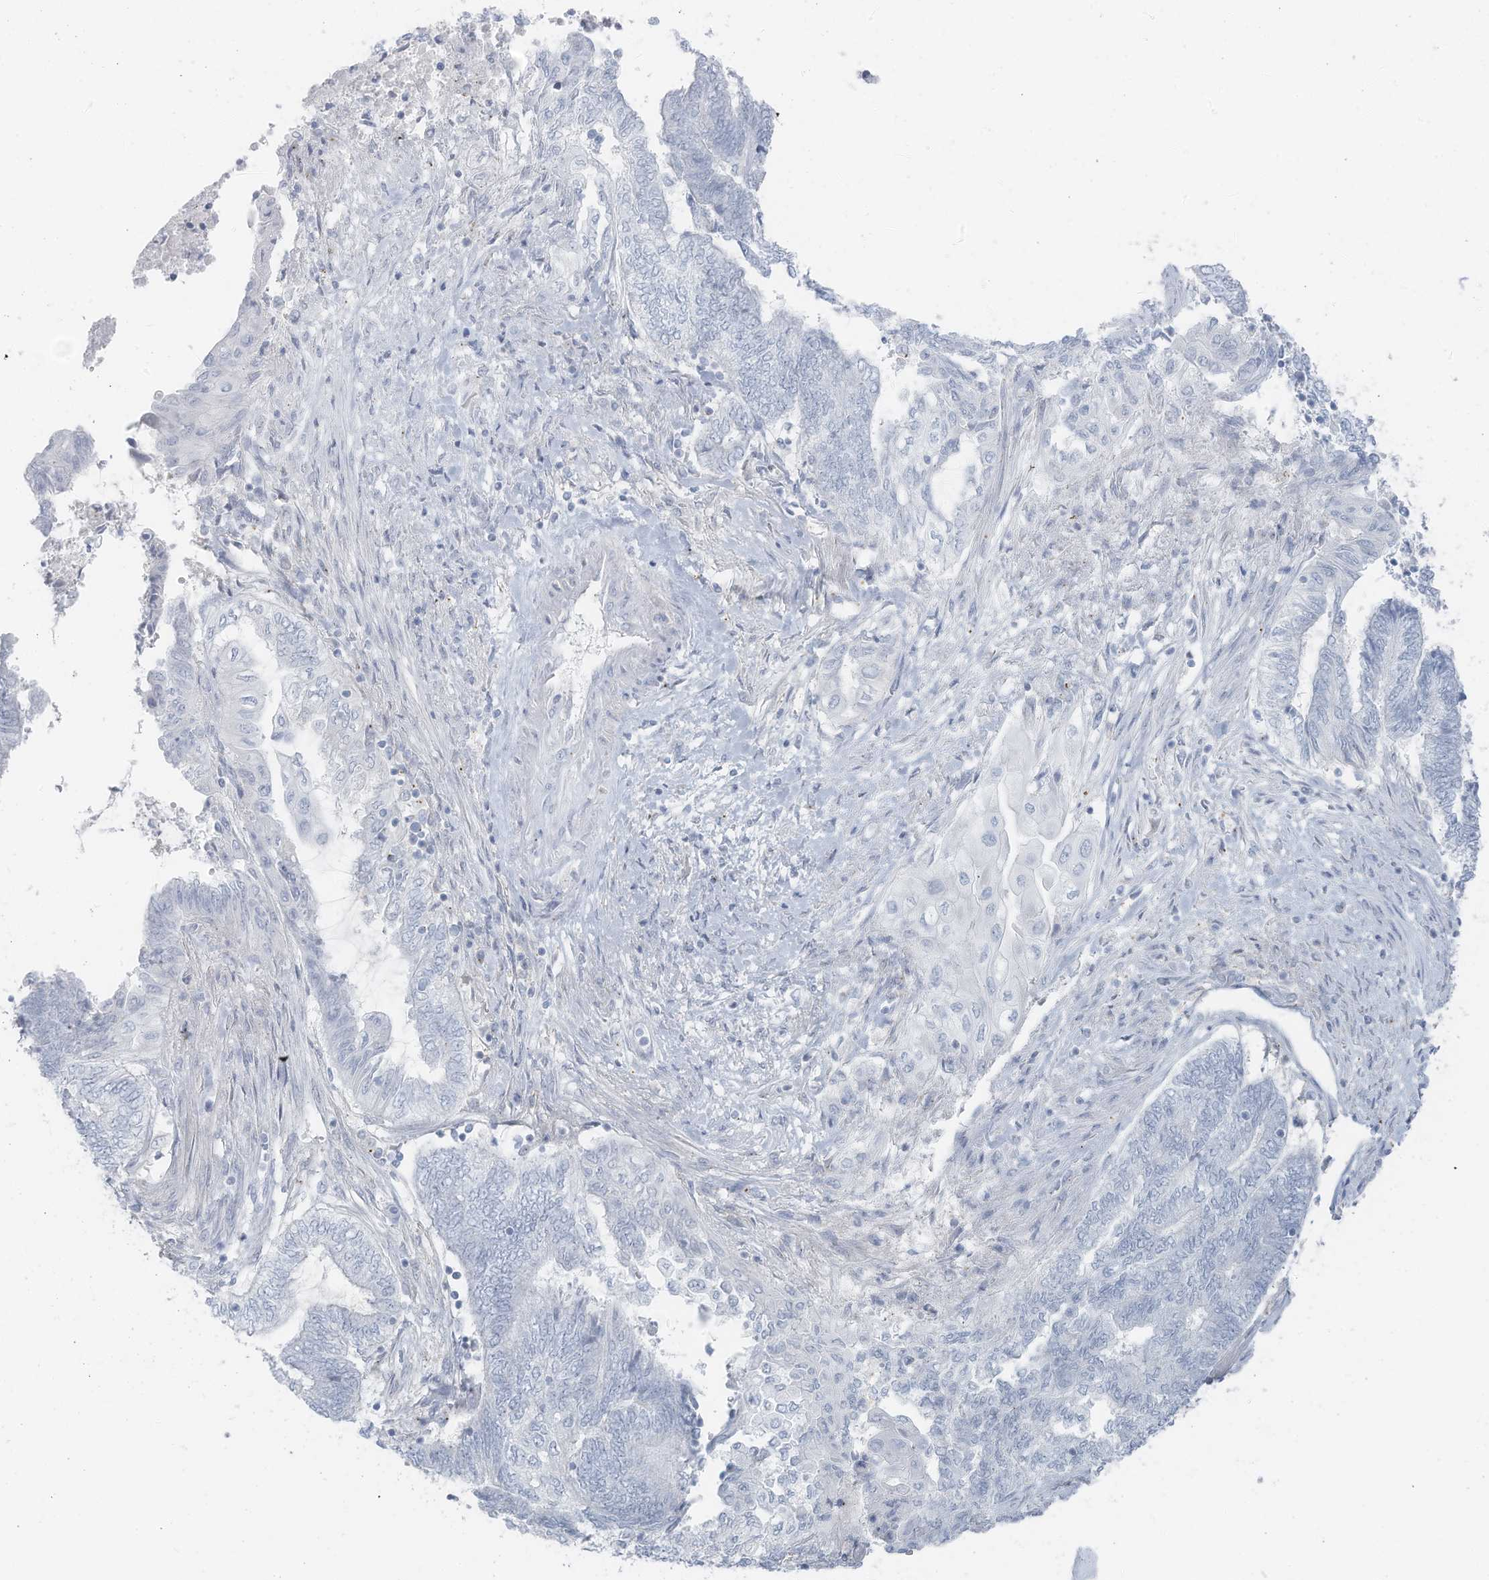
{"staining": {"intensity": "negative", "quantity": "none", "location": "none"}, "tissue": "endometrial cancer", "cell_type": "Tumor cells", "image_type": "cancer", "snomed": [{"axis": "morphology", "description": "Adenocarcinoma, NOS"}, {"axis": "topography", "description": "Uterus"}, {"axis": "topography", "description": "Endometrium"}], "caption": "Protein analysis of endometrial cancer (adenocarcinoma) reveals no significant positivity in tumor cells.", "gene": "SLC25A43", "patient": {"sex": "female", "age": 70}}